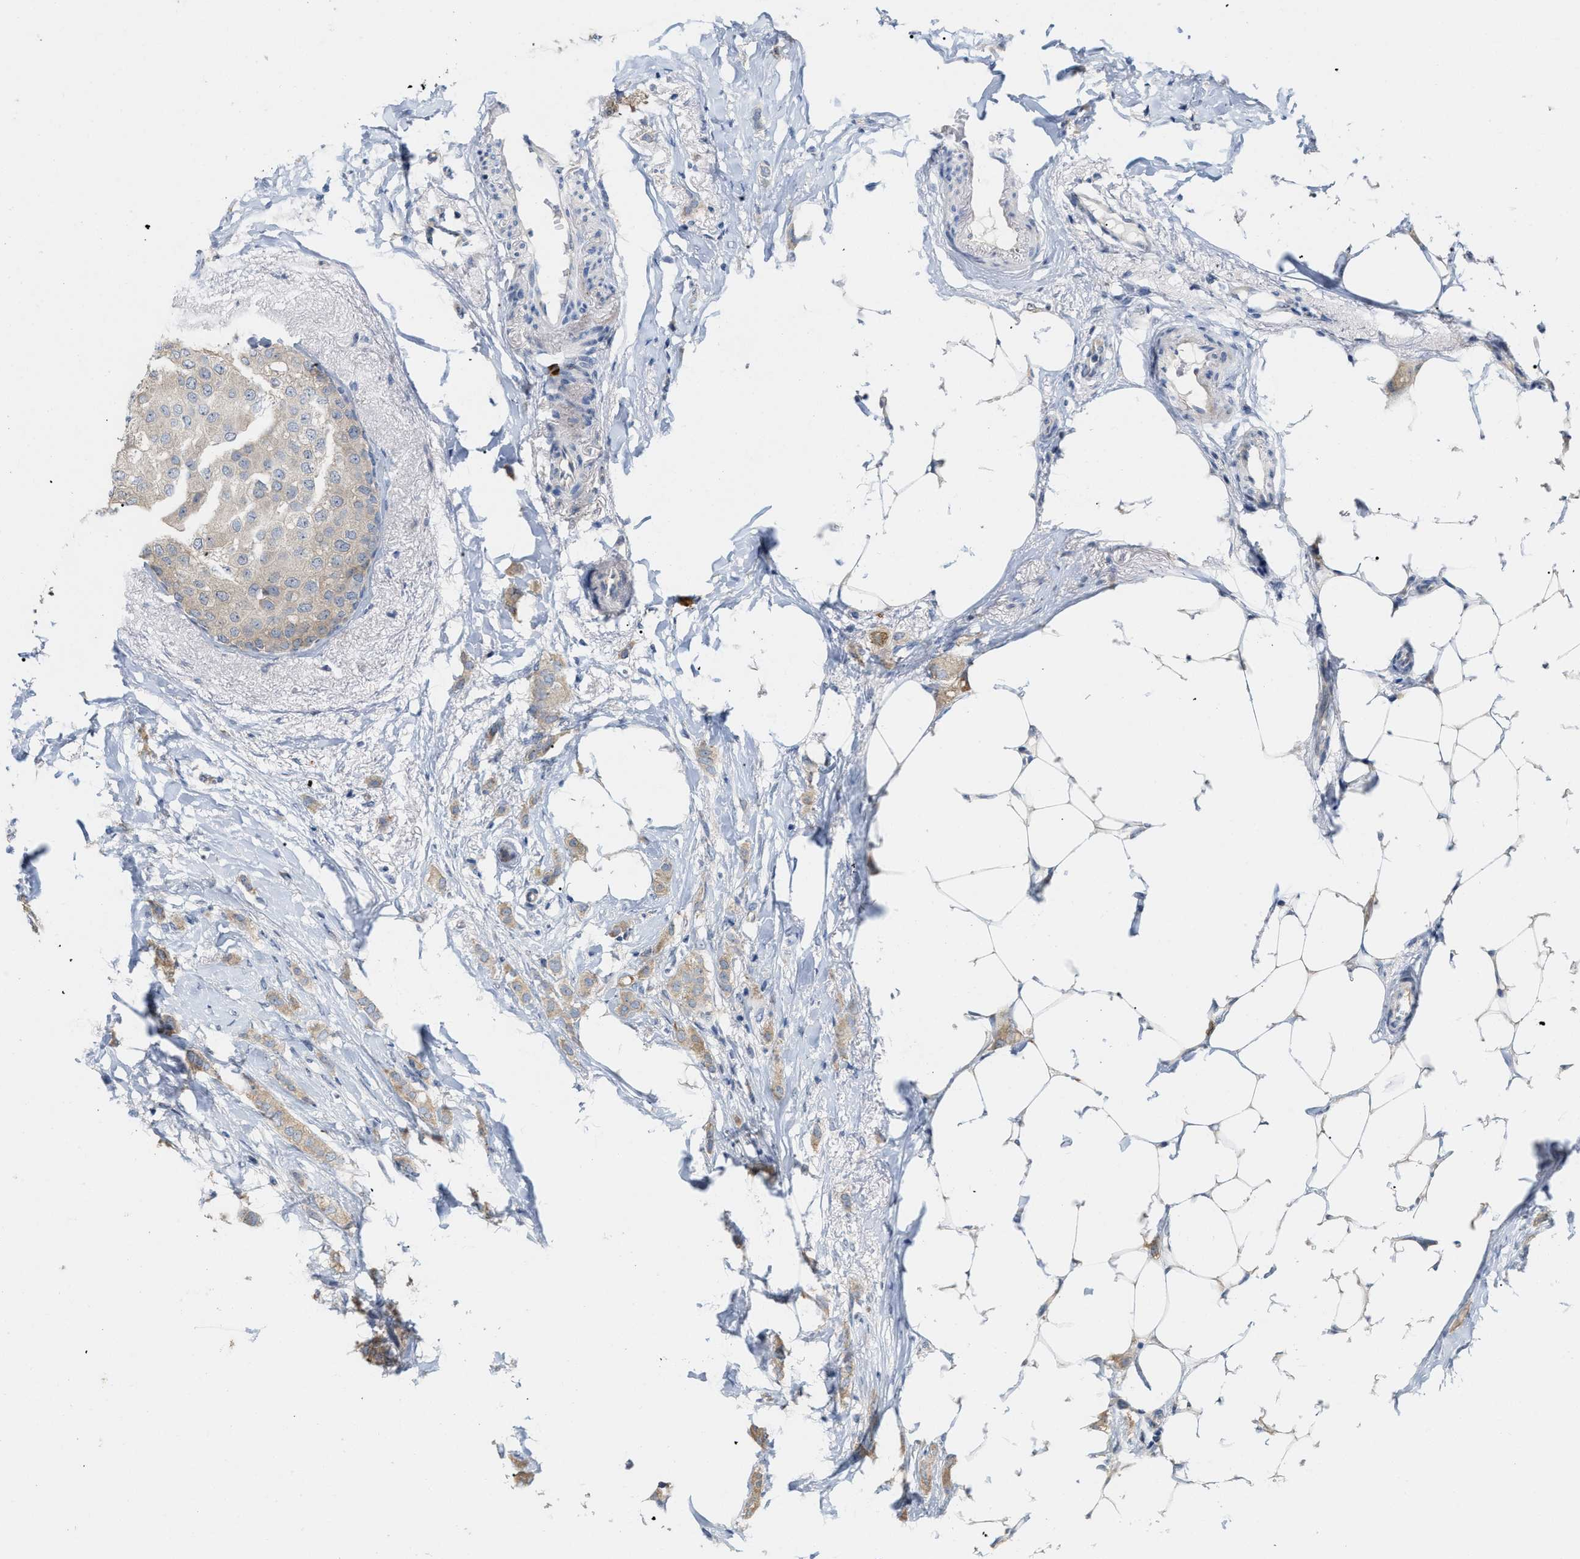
{"staining": {"intensity": "weak", "quantity": ">75%", "location": "cytoplasmic/membranous"}, "tissue": "breast cancer", "cell_type": "Tumor cells", "image_type": "cancer", "snomed": [{"axis": "morphology", "description": "Lobular carcinoma"}, {"axis": "topography", "description": "Breast"}], "caption": "Immunohistochemistry staining of breast lobular carcinoma, which demonstrates low levels of weak cytoplasmic/membranous positivity in approximately >75% of tumor cells indicating weak cytoplasmic/membranous protein staining. The staining was performed using DAB (brown) for protein detection and nuclei were counterstained in hematoxylin (blue).", "gene": "CSNK1A1", "patient": {"sex": "female", "age": 55}}